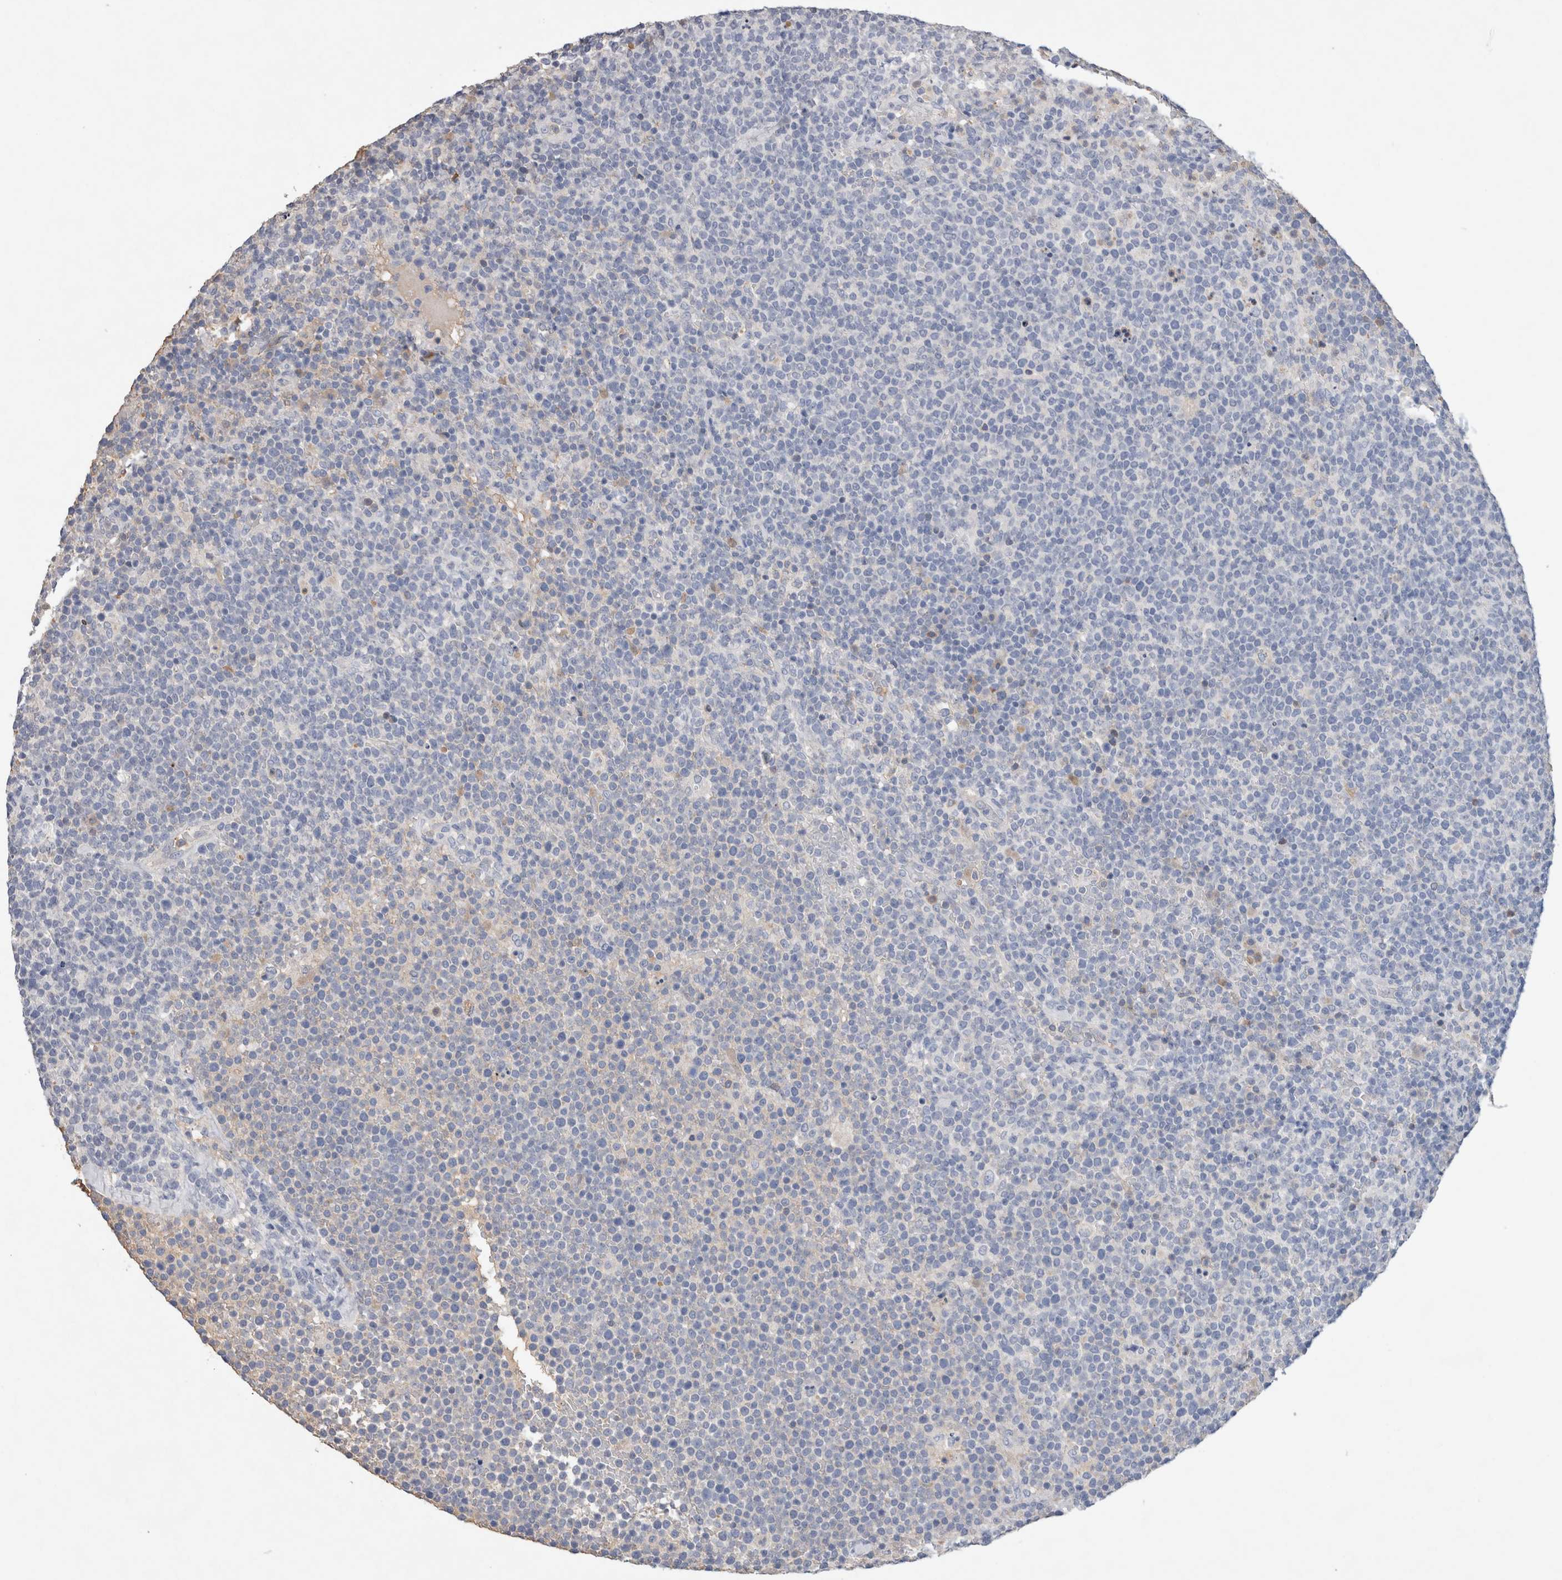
{"staining": {"intensity": "negative", "quantity": "none", "location": "none"}, "tissue": "lymphoma", "cell_type": "Tumor cells", "image_type": "cancer", "snomed": [{"axis": "morphology", "description": "Malignant lymphoma, non-Hodgkin's type, High grade"}, {"axis": "topography", "description": "Lymph node"}], "caption": "Photomicrograph shows no significant protein expression in tumor cells of lymphoma.", "gene": "FABP7", "patient": {"sex": "male", "age": 61}}